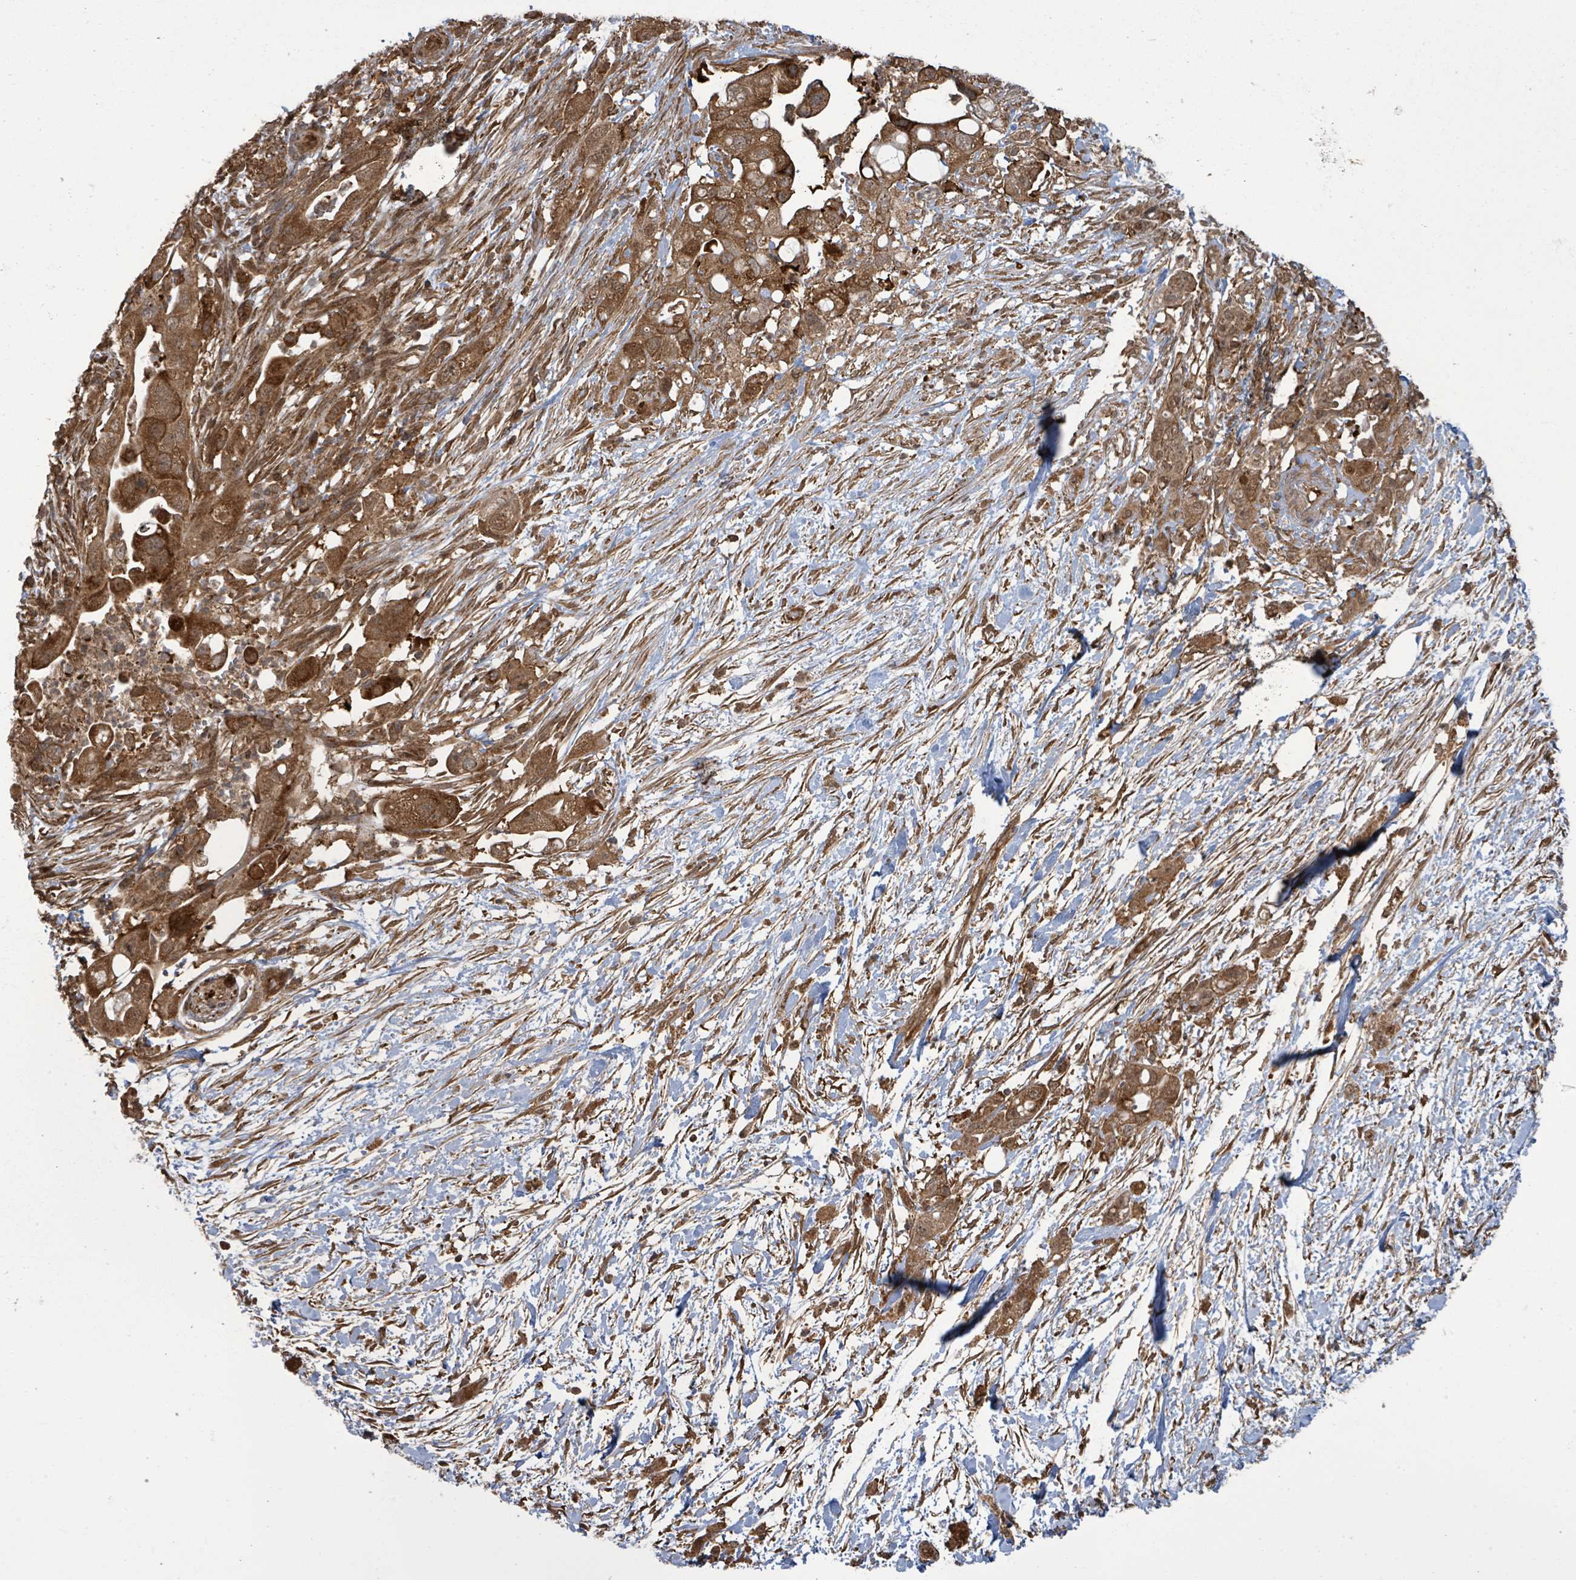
{"staining": {"intensity": "strong", "quantity": ">75%", "location": "cytoplasmic/membranous,nuclear"}, "tissue": "pancreatic cancer", "cell_type": "Tumor cells", "image_type": "cancer", "snomed": [{"axis": "morphology", "description": "Adenocarcinoma, NOS"}, {"axis": "topography", "description": "Pancreas"}], "caption": "Tumor cells display high levels of strong cytoplasmic/membranous and nuclear expression in approximately >75% of cells in human pancreatic cancer (adenocarcinoma).", "gene": "KLC1", "patient": {"sex": "female", "age": 72}}